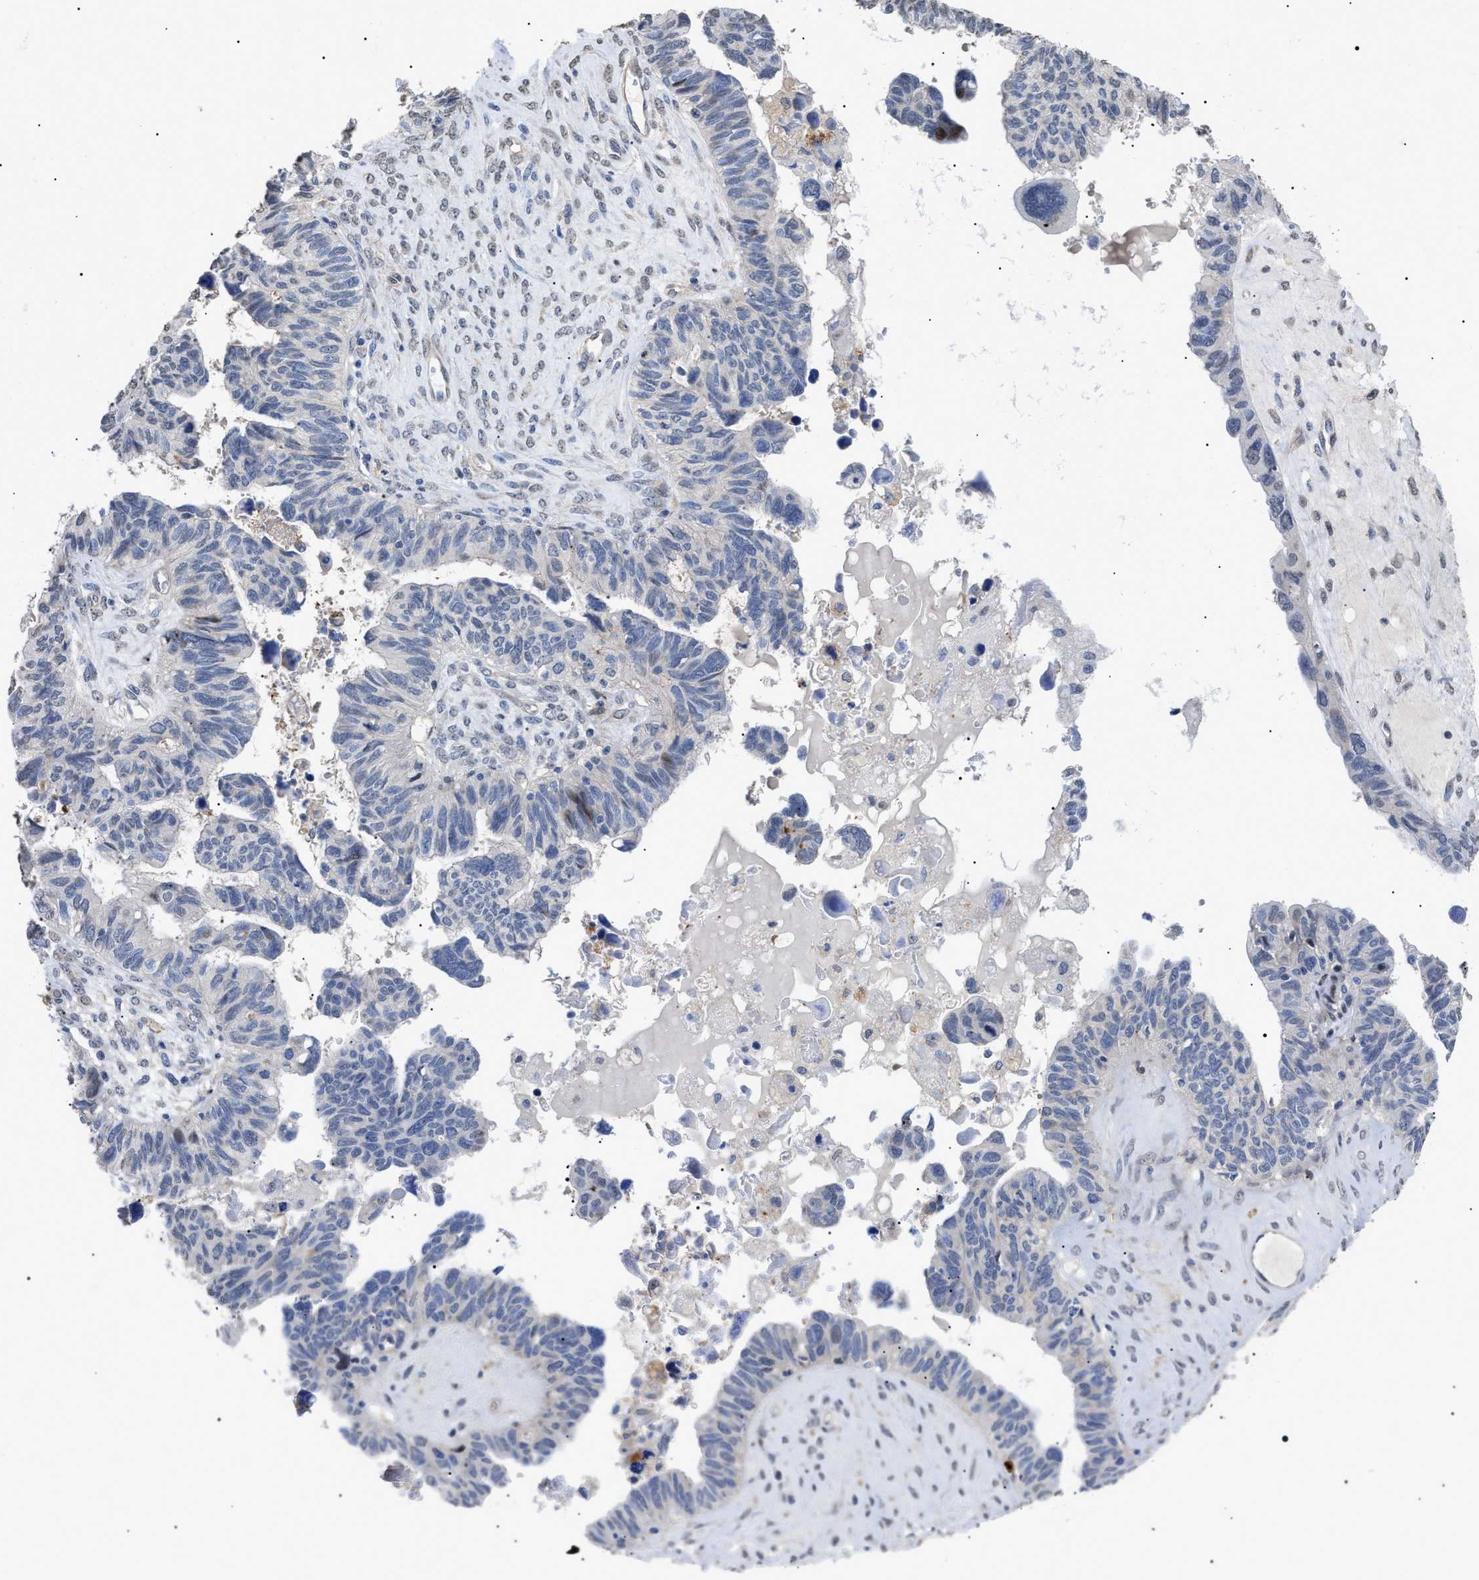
{"staining": {"intensity": "negative", "quantity": "none", "location": "none"}, "tissue": "ovarian cancer", "cell_type": "Tumor cells", "image_type": "cancer", "snomed": [{"axis": "morphology", "description": "Cystadenocarcinoma, serous, NOS"}, {"axis": "topography", "description": "Ovary"}], "caption": "Immunohistochemistry (IHC) of human ovarian serous cystadenocarcinoma displays no staining in tumor cells. (Stains: DAB immunohistochemistry (IHC) with hematoxylin counter stain, Microscopy: brightfield microscopy at high magnification).", "gene": "SFXN5", "patient": {"sex": "female", "age": 79}}